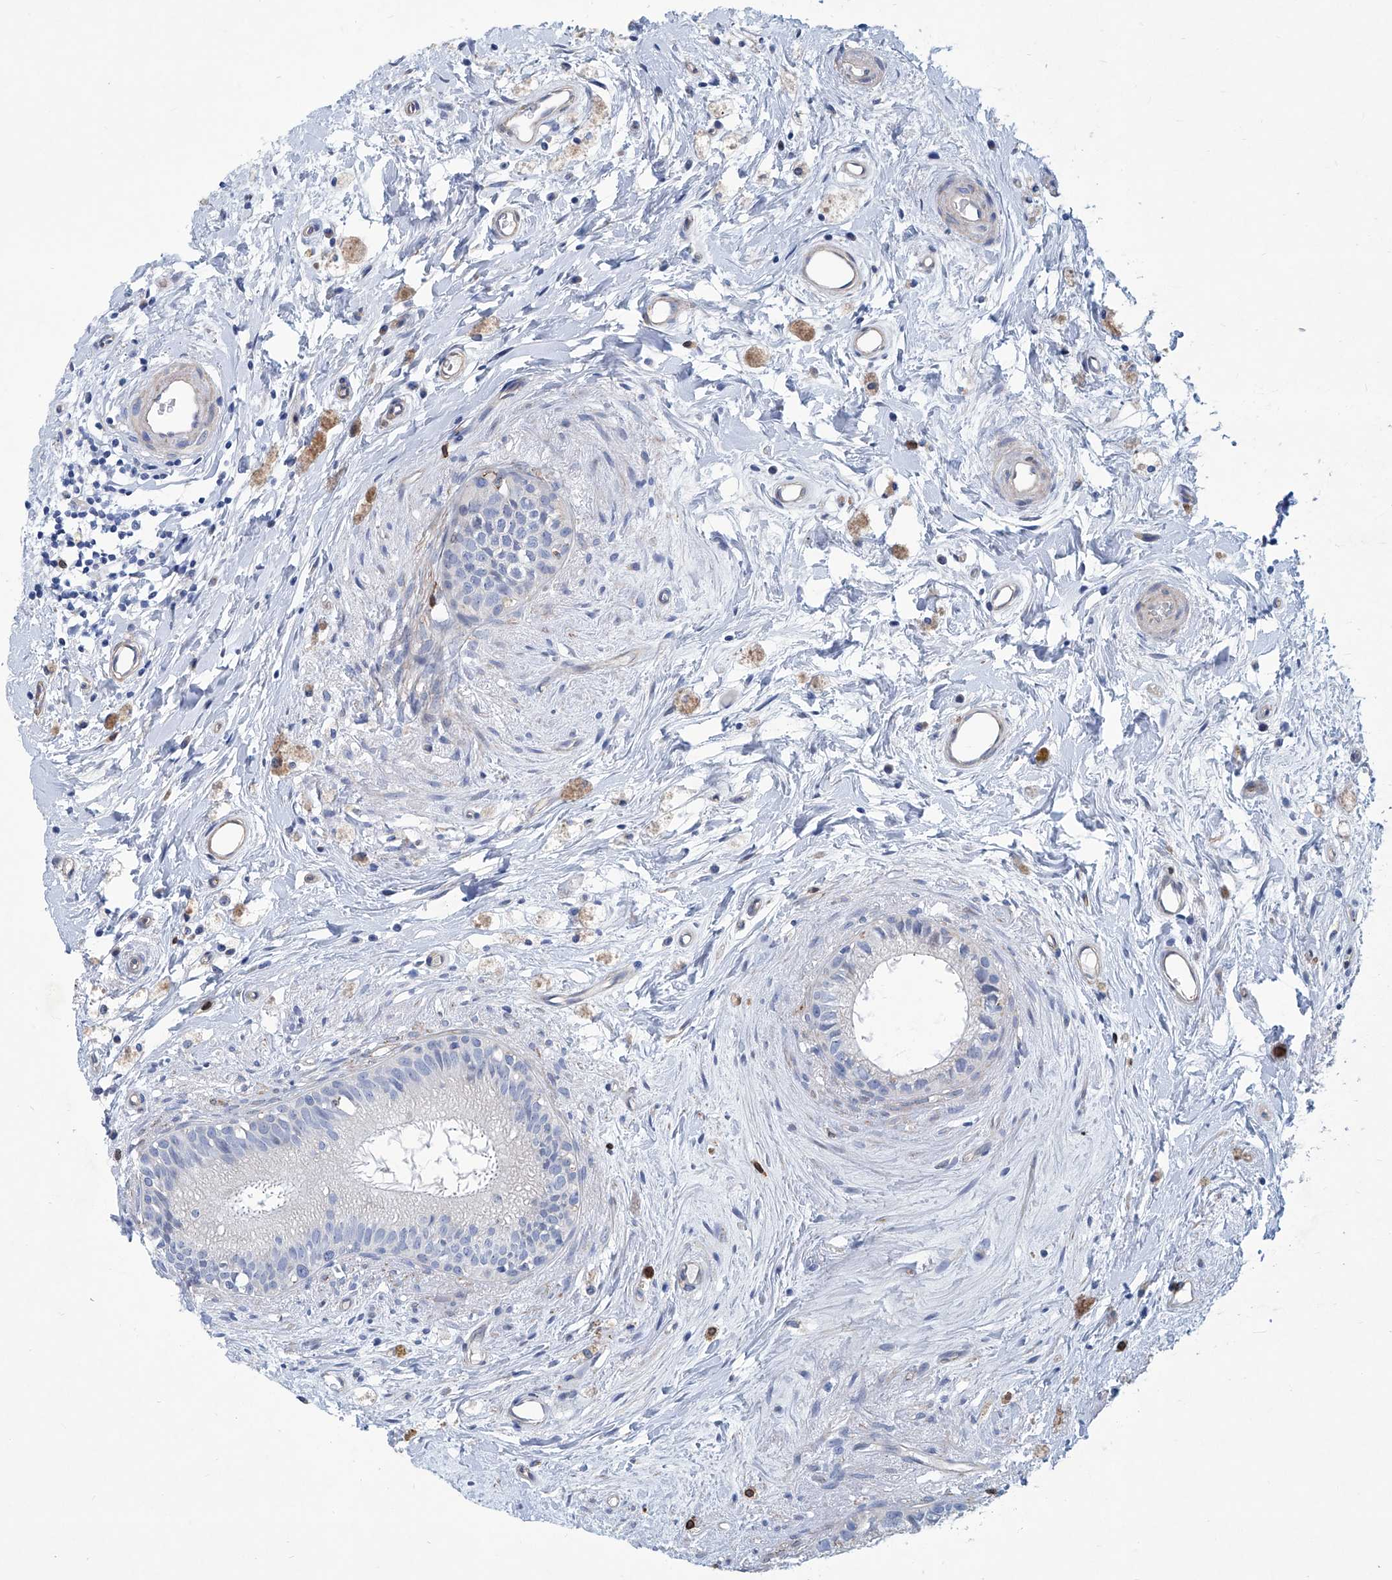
{"staining": {"intensity": "negative", "quantity": "none", "location": "none"}, "tissue": "epididymis", "cell_type": "Glandular cells", "image_type": "normal", "snomed": [{"axis": "morphology", "description": "Normal tissue, NOS"}, {"axis": "topography", "description": "Epididymis"}], "caption": "The histopathology image exhibits no significant positivity in glandular cells of epididymis.", "gene": "TNN", "patient": {"sex": "male", "age": 80}}